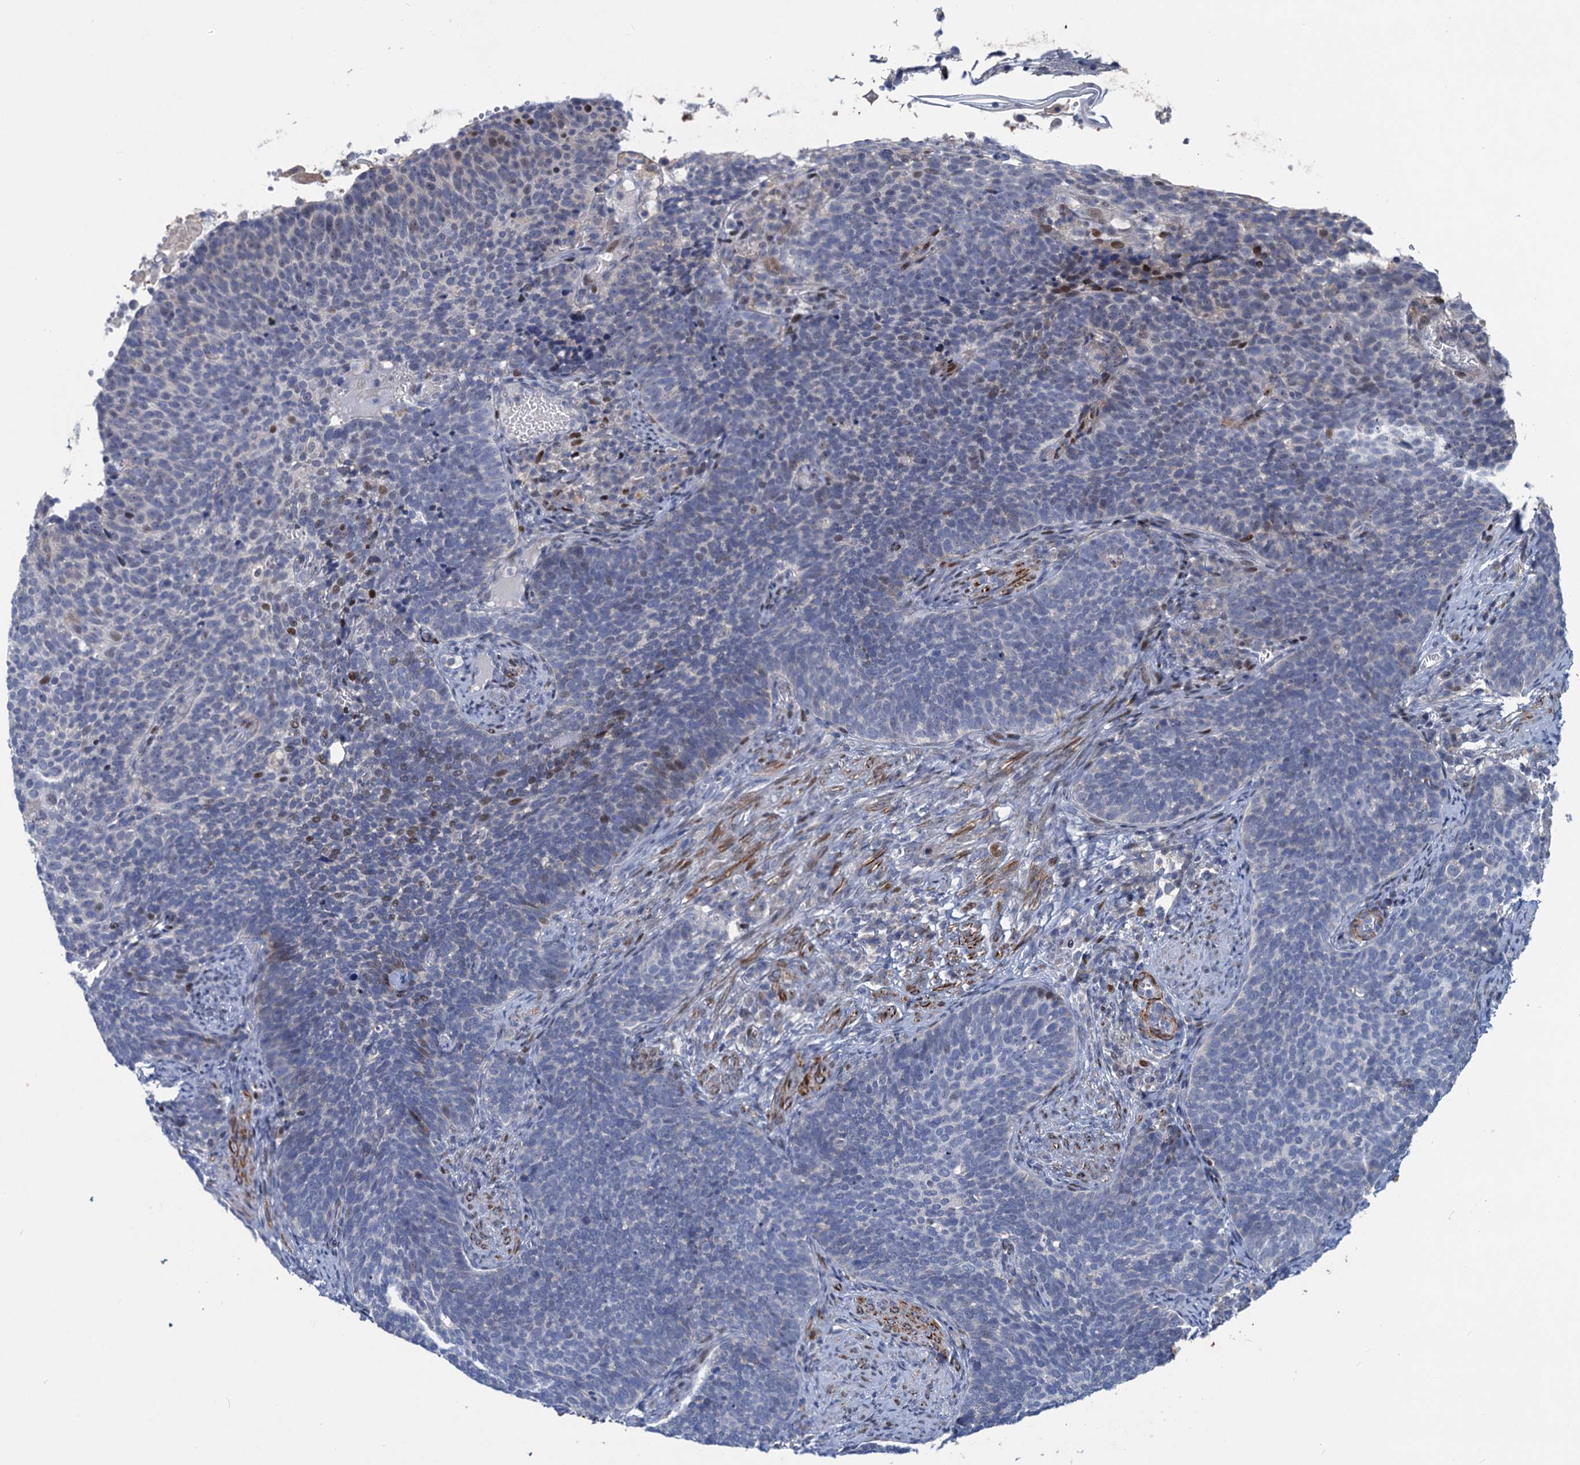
{"staining": {"intensity": "weak", "quantity": "<25%", "location": "nuclear"}, "tissue": "cervical cancer", "cell_type": "Tumor cells", "image_type": "cancer", "snomed": [{"axis": "morphology", "description": "Normal tissue, NOS"}, {"axis": "morphology", "description": "Squamous cell carcinoma, NOS"}, {"axis": "topography", "description": "Cervix"}], "caption": "A high-resolution image shows immunohistochemistry (IHC) staining of cervical cancer (squamous cell carcinoma), which shows no significant expression in tumor cells. Brightfield microscopy of IHC stained with DAB (3,3'-diaminobenzidine) (brown) and hematoxylin (blue), captured at high magnification.", "gene": "ESYT3", "patient": {"sex": "female", "age": 39}}